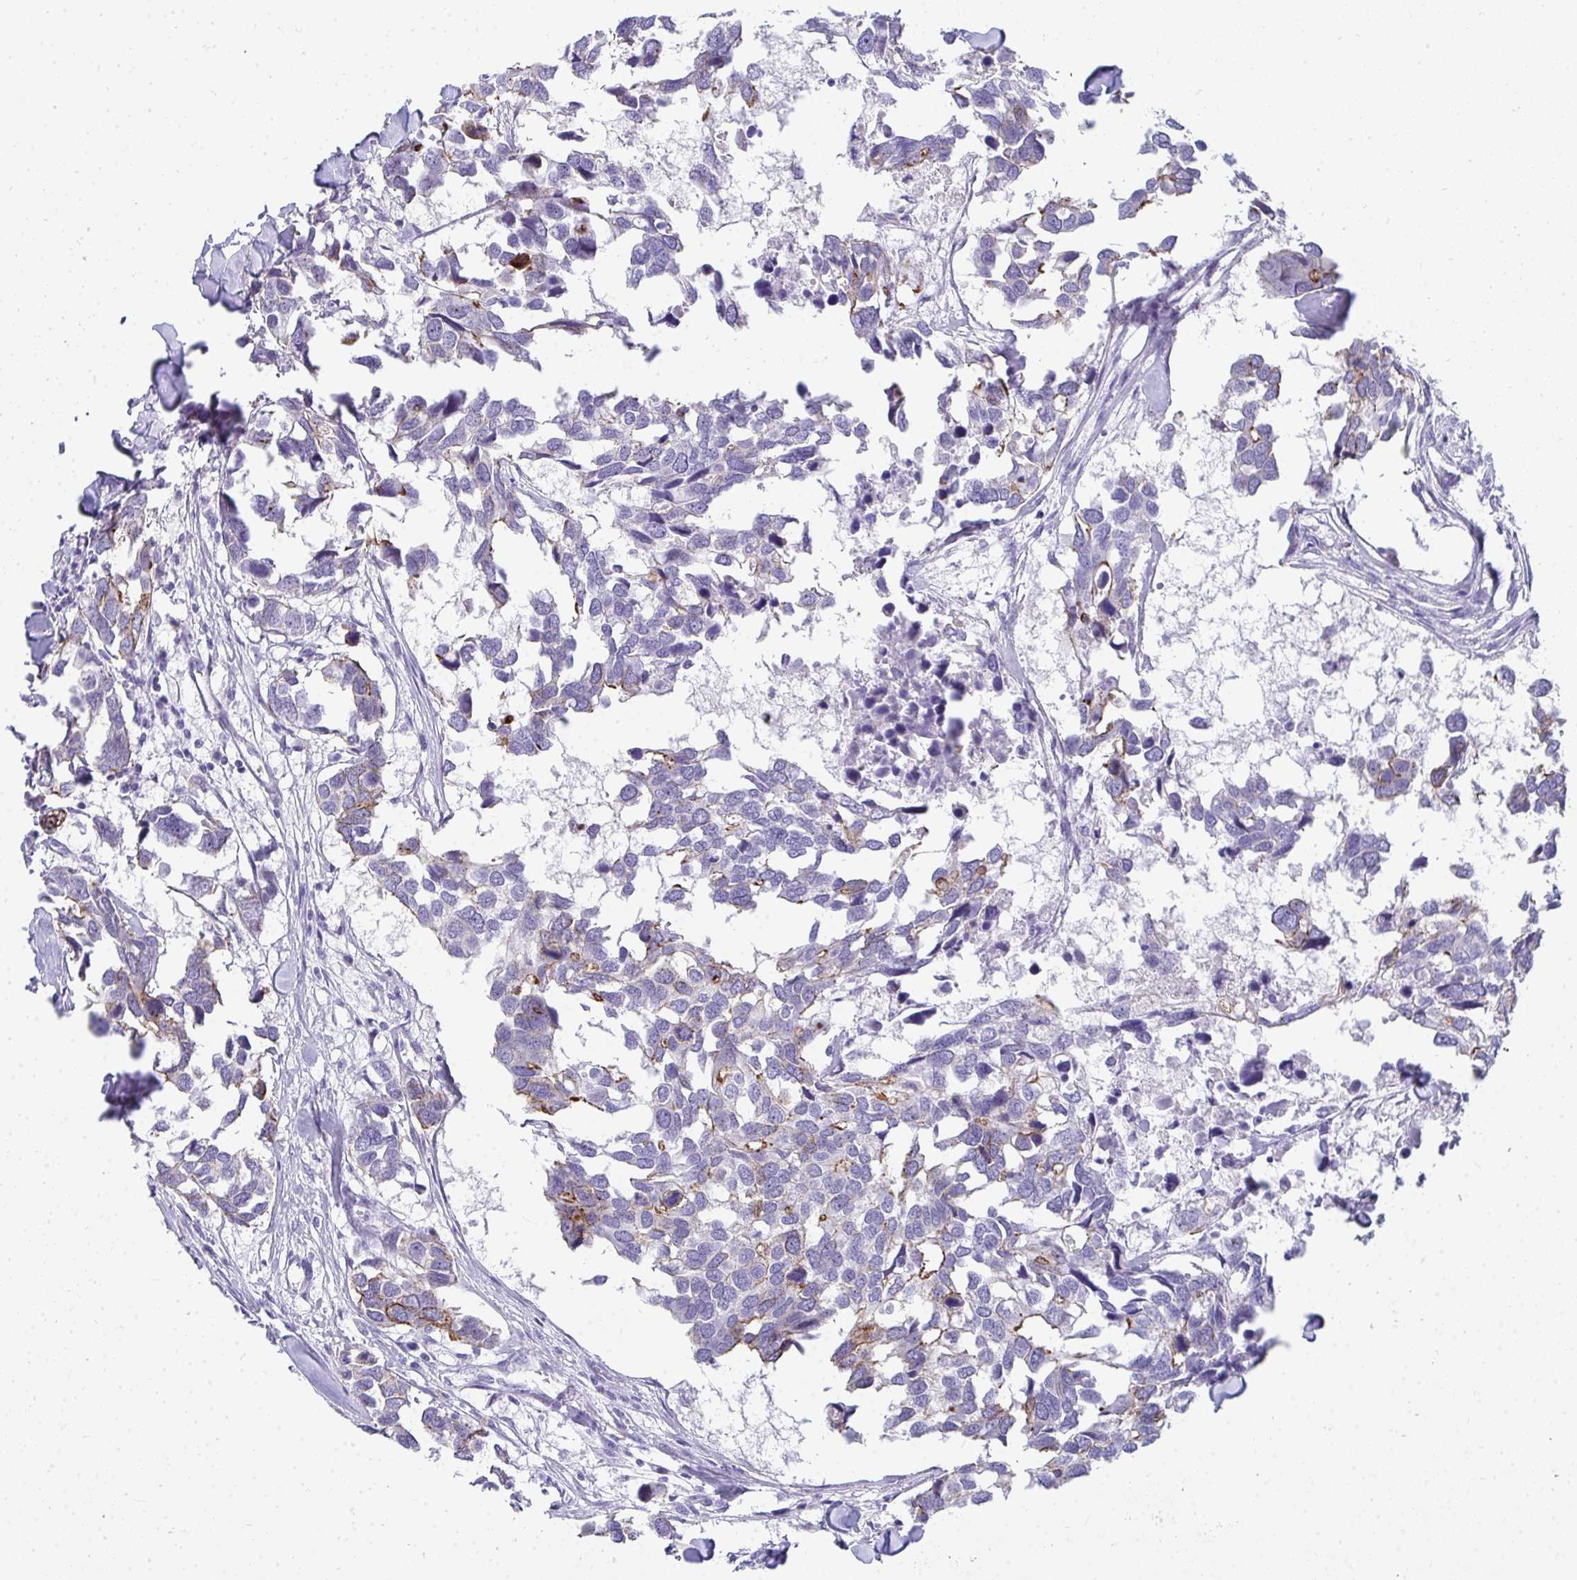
{"staining": {"intensity": "moderate", "quantity": "<25%", "location": "cytoplasmic/membranous"}, "tissue": "breast cancer", "cell_type": "Tumor cells", "image_type": "cancer", "snomed": [{"axis": "morphology", "description": "Duct carcinoma"}, {"axis": "topography", "description": "Breast"}], "caption": "Immunohistochemical staining of human breast cancer shows low levels of moderate cytoplasmic/membranous expression in approximately <25% of tumor cells. Immunohistochemistry stains the protein in brown and the nuclei are stained blue.", "gene": "AK5", "patient": {"sex": "female", "age": 83}}